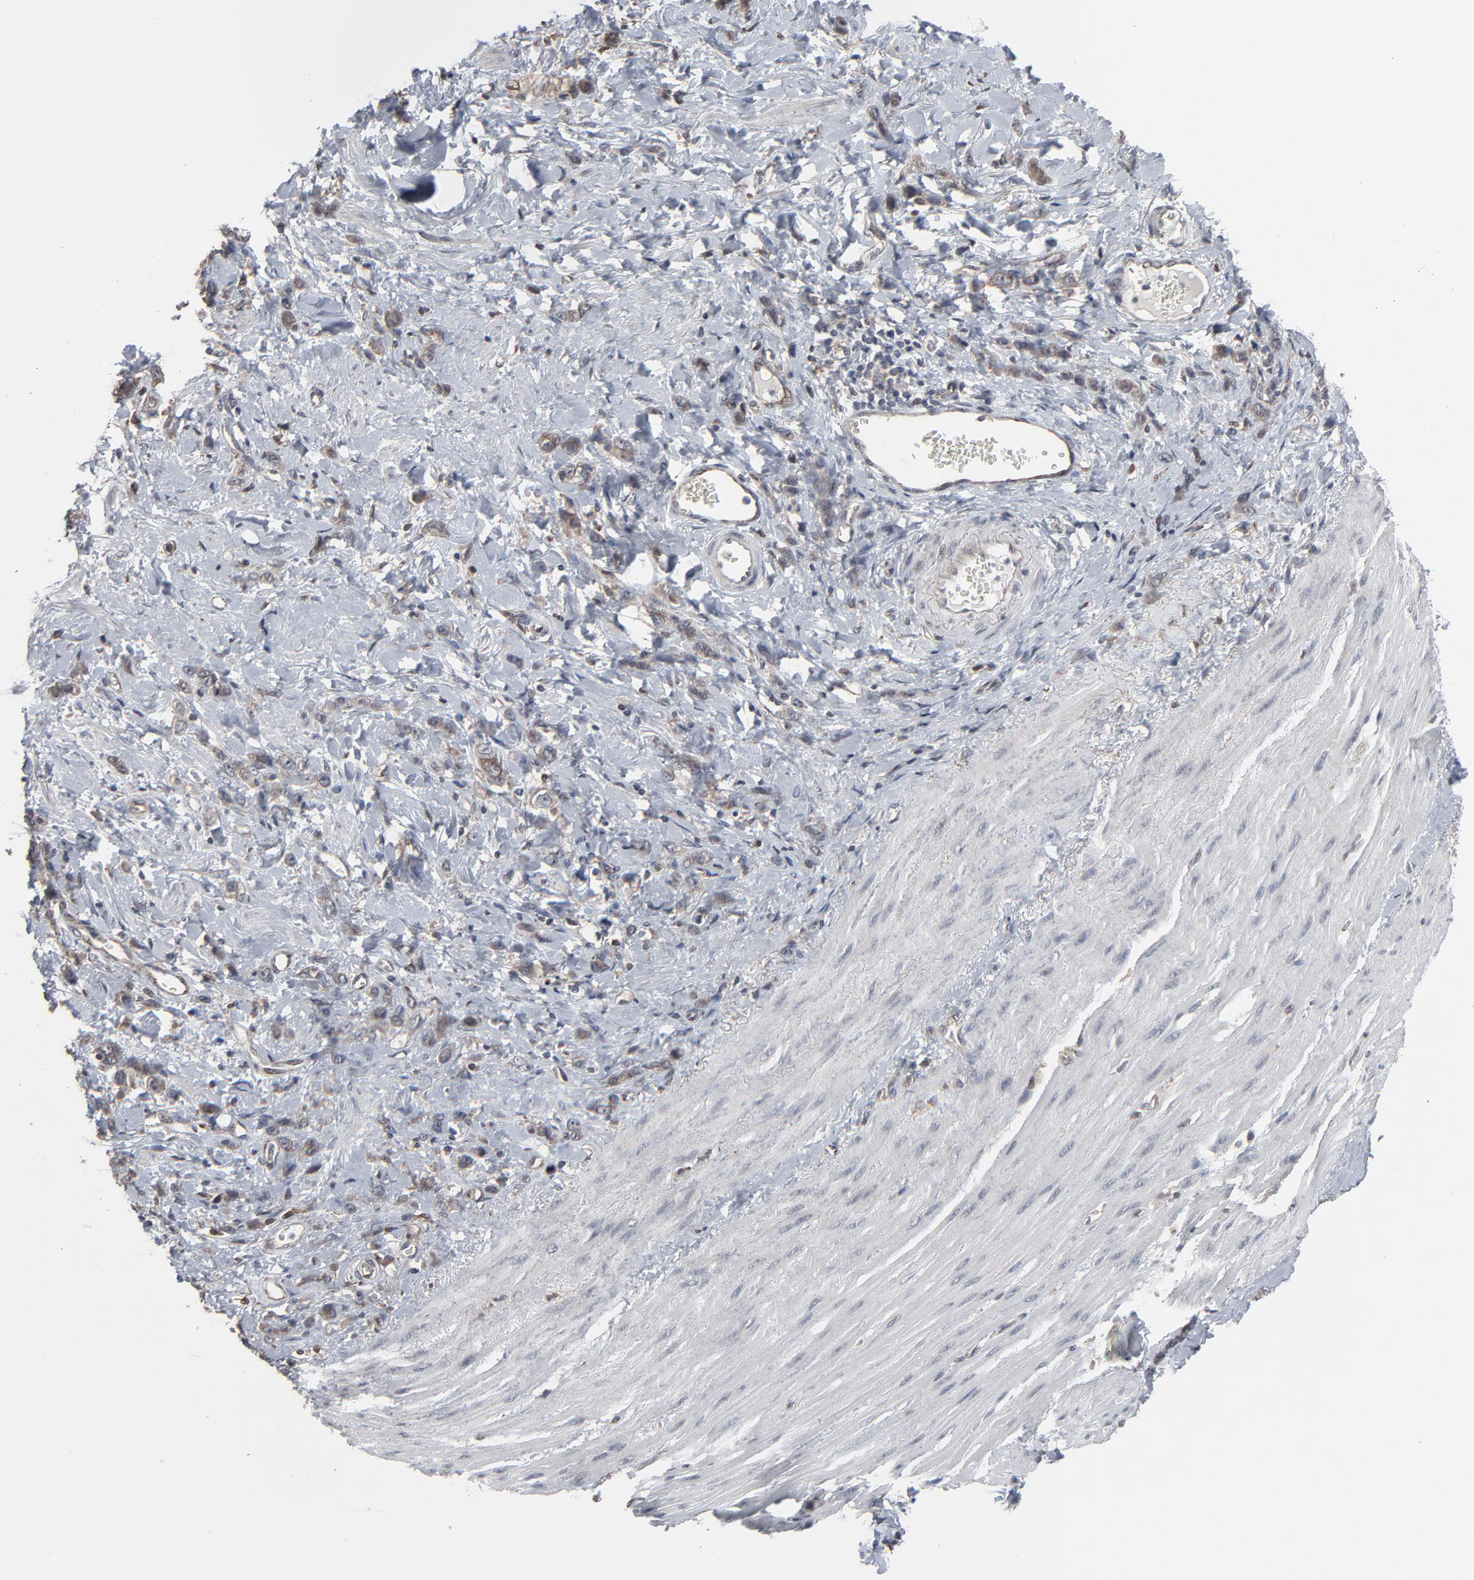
{"staining": {"intensity": "weak", "quantity": ">75%", "location": "cytoplasmic/membranous"}, "tissue": "stomach cancer", "cell_type": "Tumor cells", "image_type": "cancer", "snomed": [{"axis": "morphology", "description": "Normal tissue, NOS"}, {"axis": "morphology", "description": "Adenocarcinoma, NOS"}, {"axis": "topography", "description": "Stomach"}], "caption": "A brown stain labels weak cytoplasmic/membranous staining of a protein in human stomach cancer (adenocarcinoma) tumor cells. (Brightfield microscopy of DAB IHC at high magnification).", "gene": "CTNND1", "patient": {"sex": "male", "age": 82}}